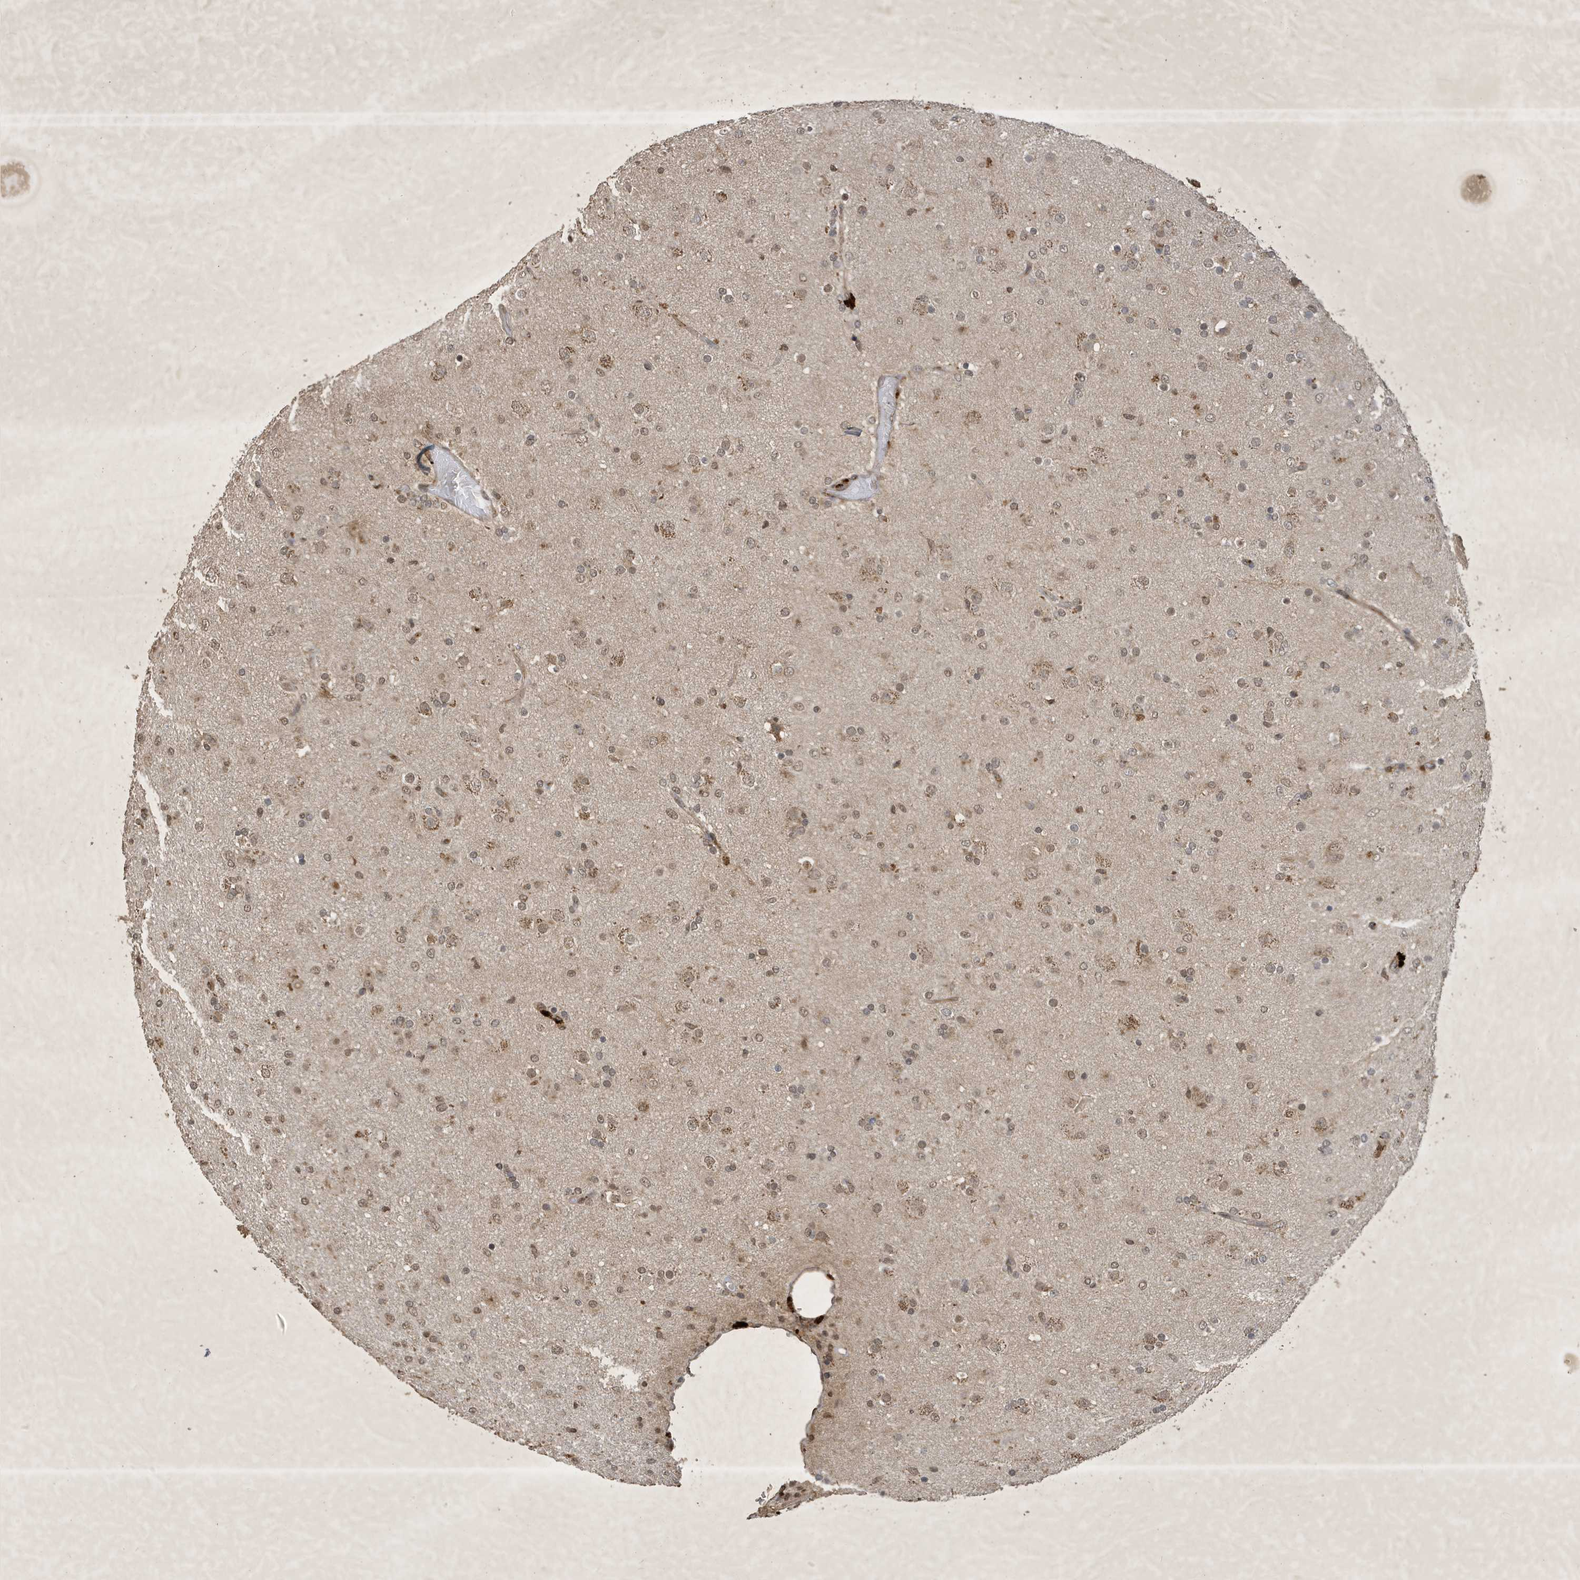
{"staining": {"intensity": "moderate", "quantity": ">75%", "location": "nuclear"}, "tissue": "glioma", "cell_type": "Tumor cells", "image_type": "cancer", "snomed": [{"axis": "morphology", "description": "Glioma, malignant, Low grade"}, {"axis": "topography", "description": "Brain"}], "caption": "Malignant low-grade glioma stained for a protein shows moderate nuclear positivity in tumor cells.", "gene": "STX10", "patient": {"sex": "male", "age": 65}}